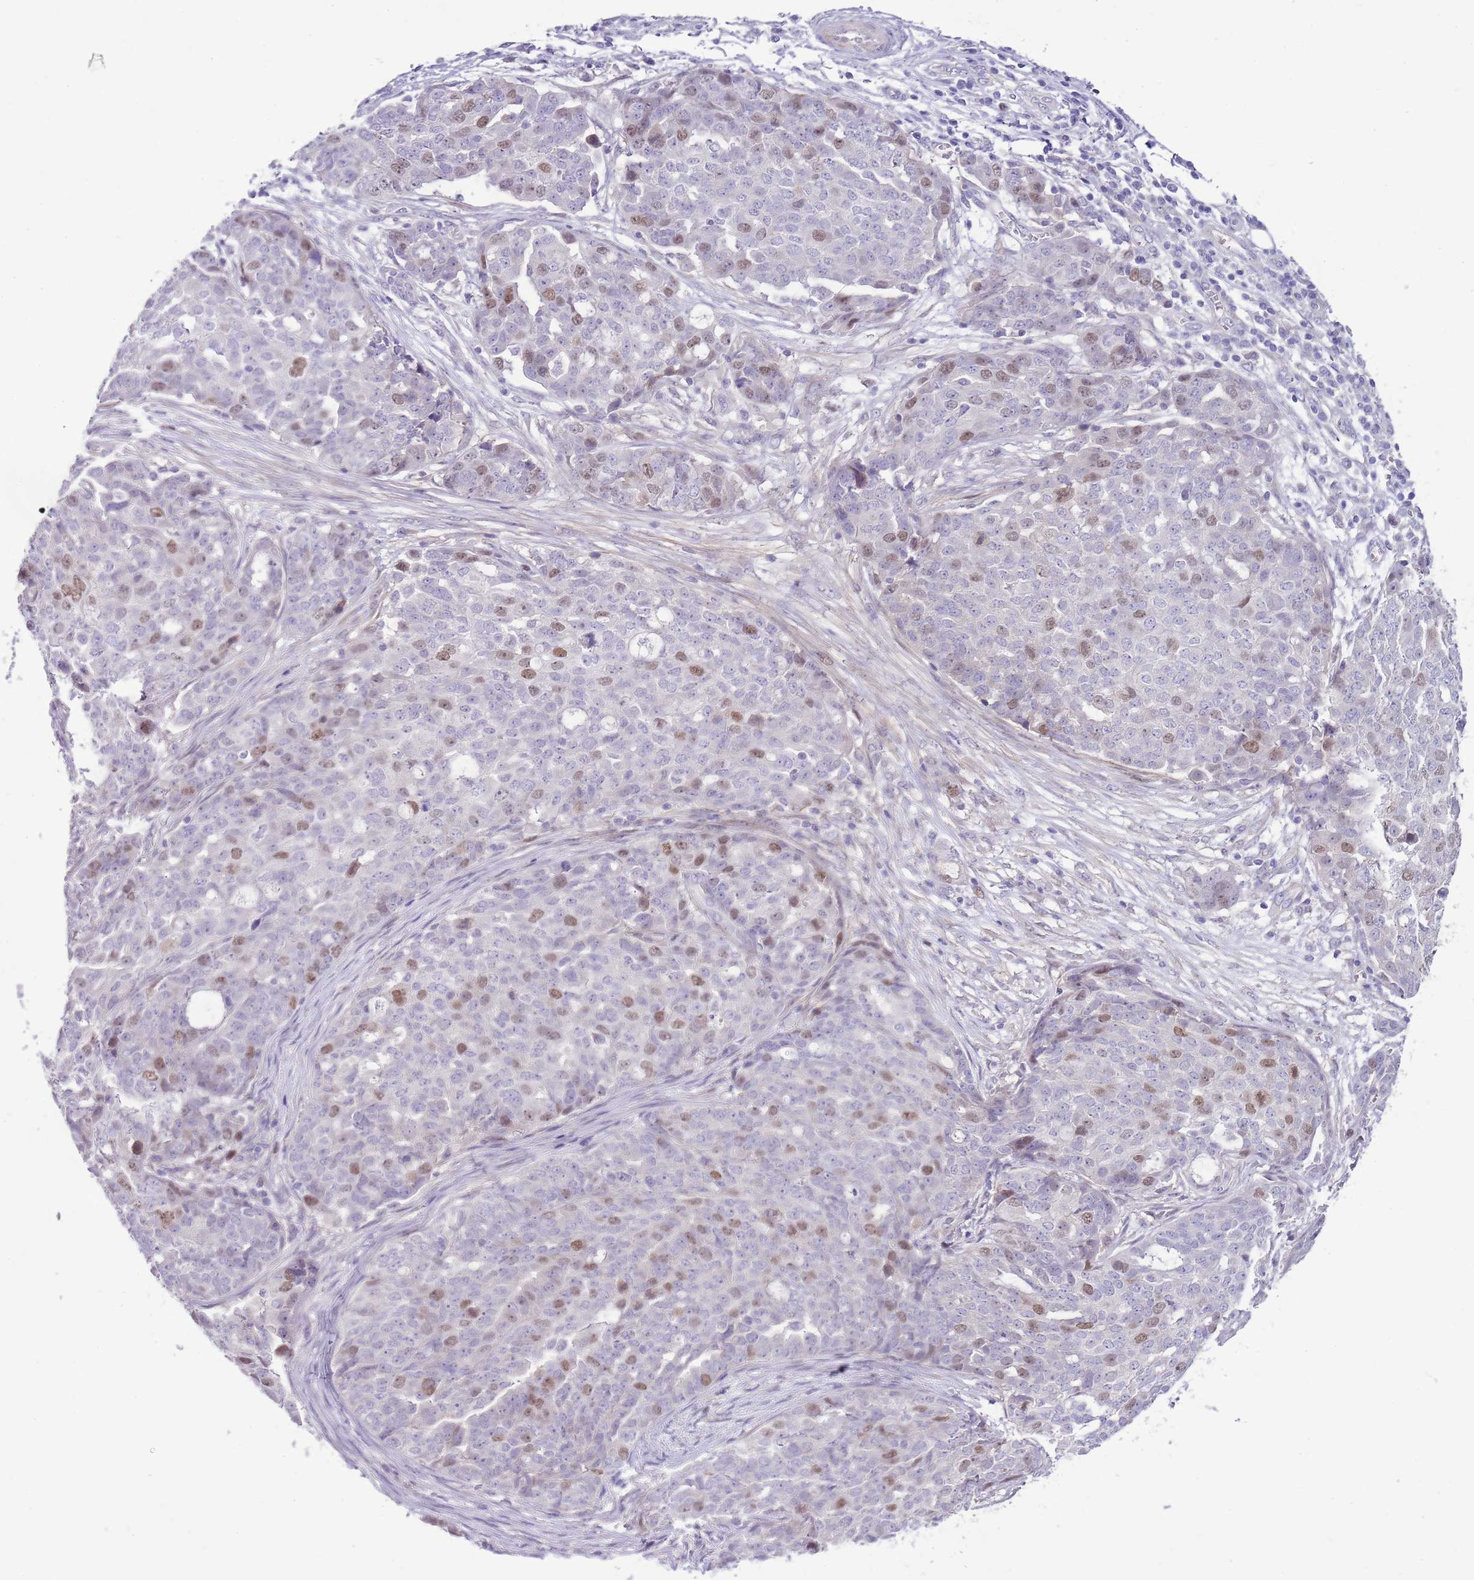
{"staining": {"intensity": "moderate", "quantity": "<25%", "location": "nuclear"}, "tissue": "ovarian cancer", "cell_type": "Tumor cells", "image_type": "cancer", "snomed": [{"axis": "morphology", "description": "Cystadenocarcinoma, serous, NOS"}, {"axis": "topography", "description": "Soft tissue"}, {"axis": "topography", "description": "Ovary"}], "caption": "Ovarian cancer (serous cystadenocarcinoma) stained with a brown dye reveals moderate nuclear positive expression in approximately <25% of tumor cells.", "gene": "FBRSL1", "patient": {"sex": "female", "age": 57}}